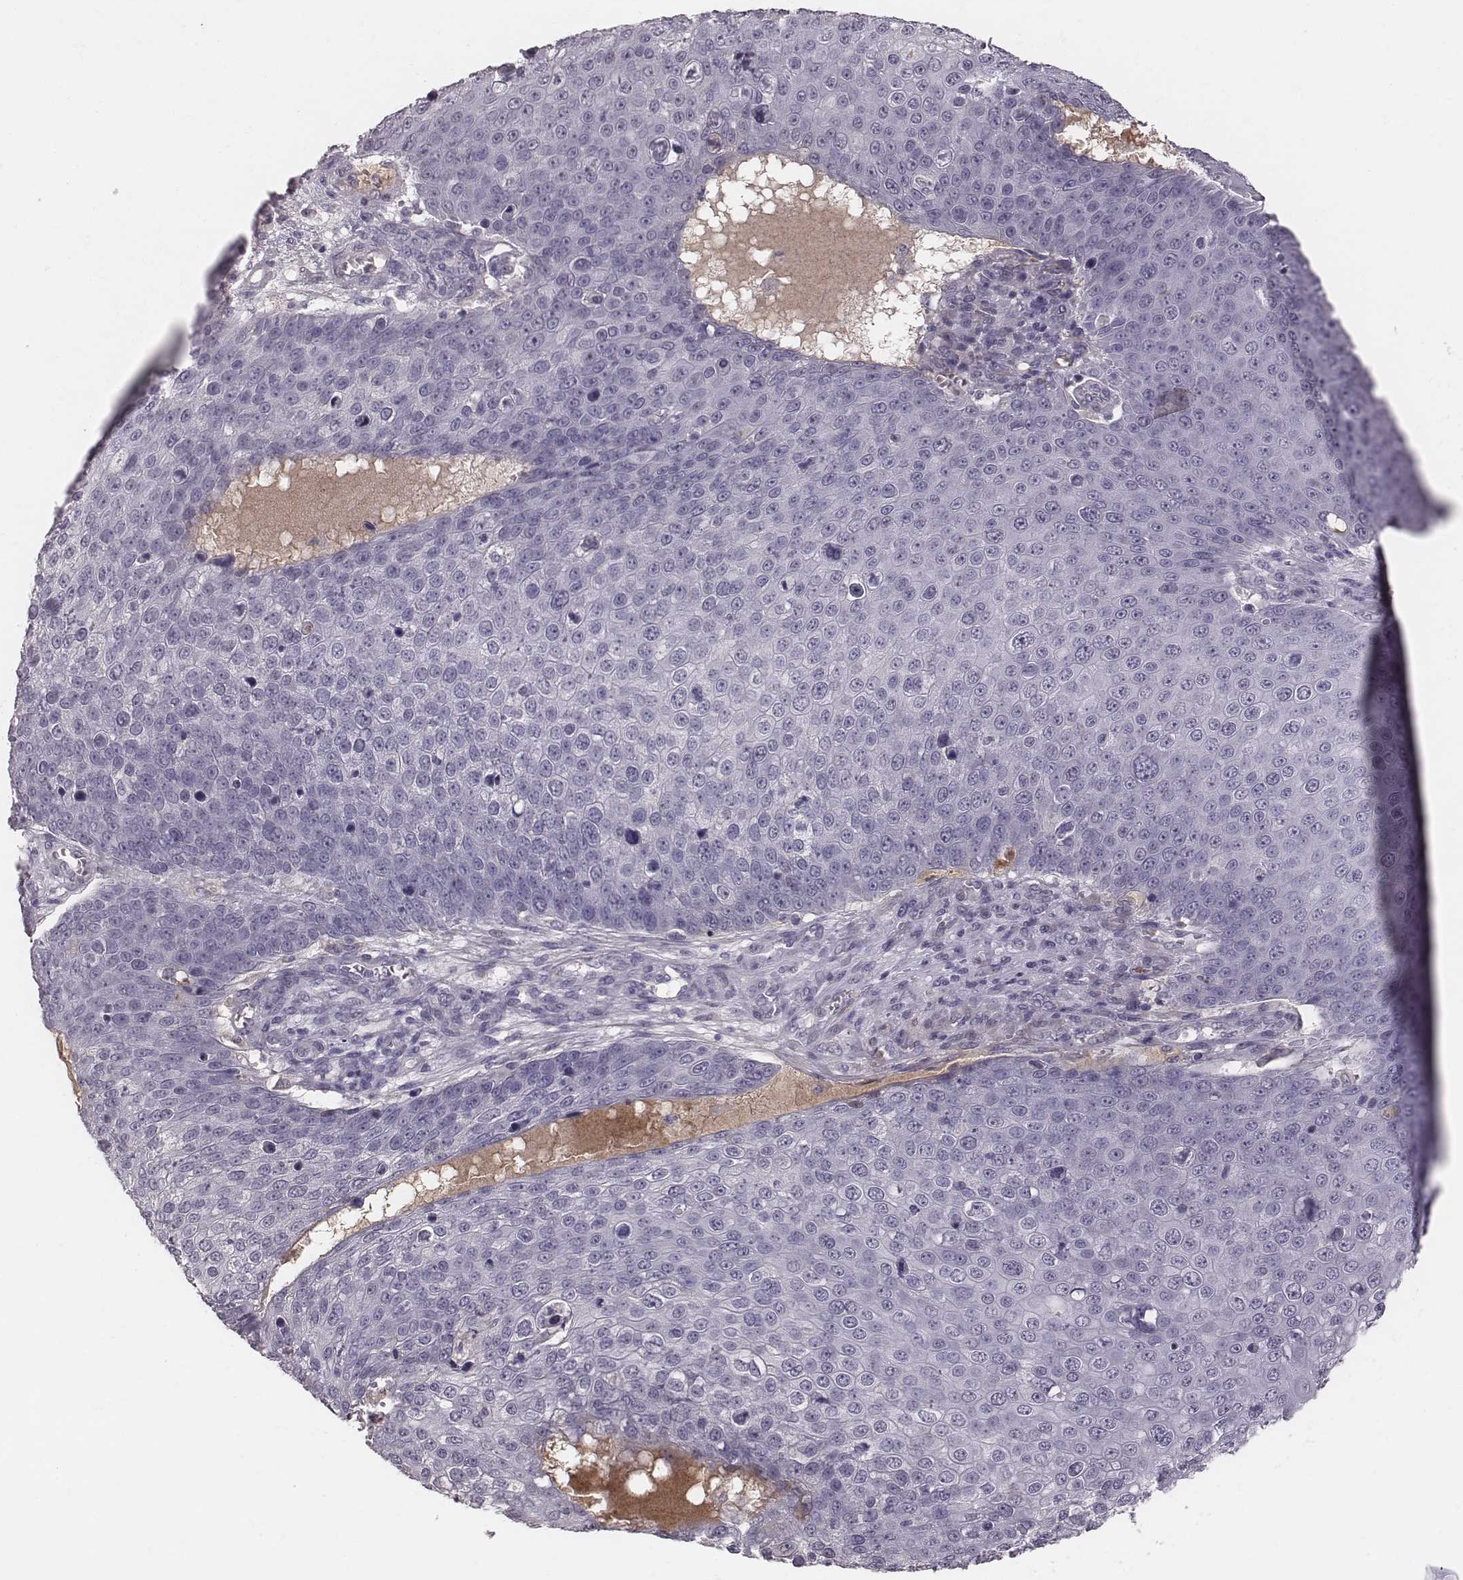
{"staining": {"intensity": "negative", "quantity": "none", "location": "none"}, "tissue": "skin cancer", "cell_type": "Tumor cells", "image_type": "cancer", "snomed": [{"axis": "morphology", "description": "Squamous cell carcinoma, NOS"}, {"axis": "topography", "description": "Skin"}], "caption": "Immunohistochemical staining of skin squamous cell carcinoma displays no significant expression in tumor cells. (DAB IHC with hematoxylin counter stain).", "gene": "CFTR", "patient": {"sex": "male", "age": 71}}